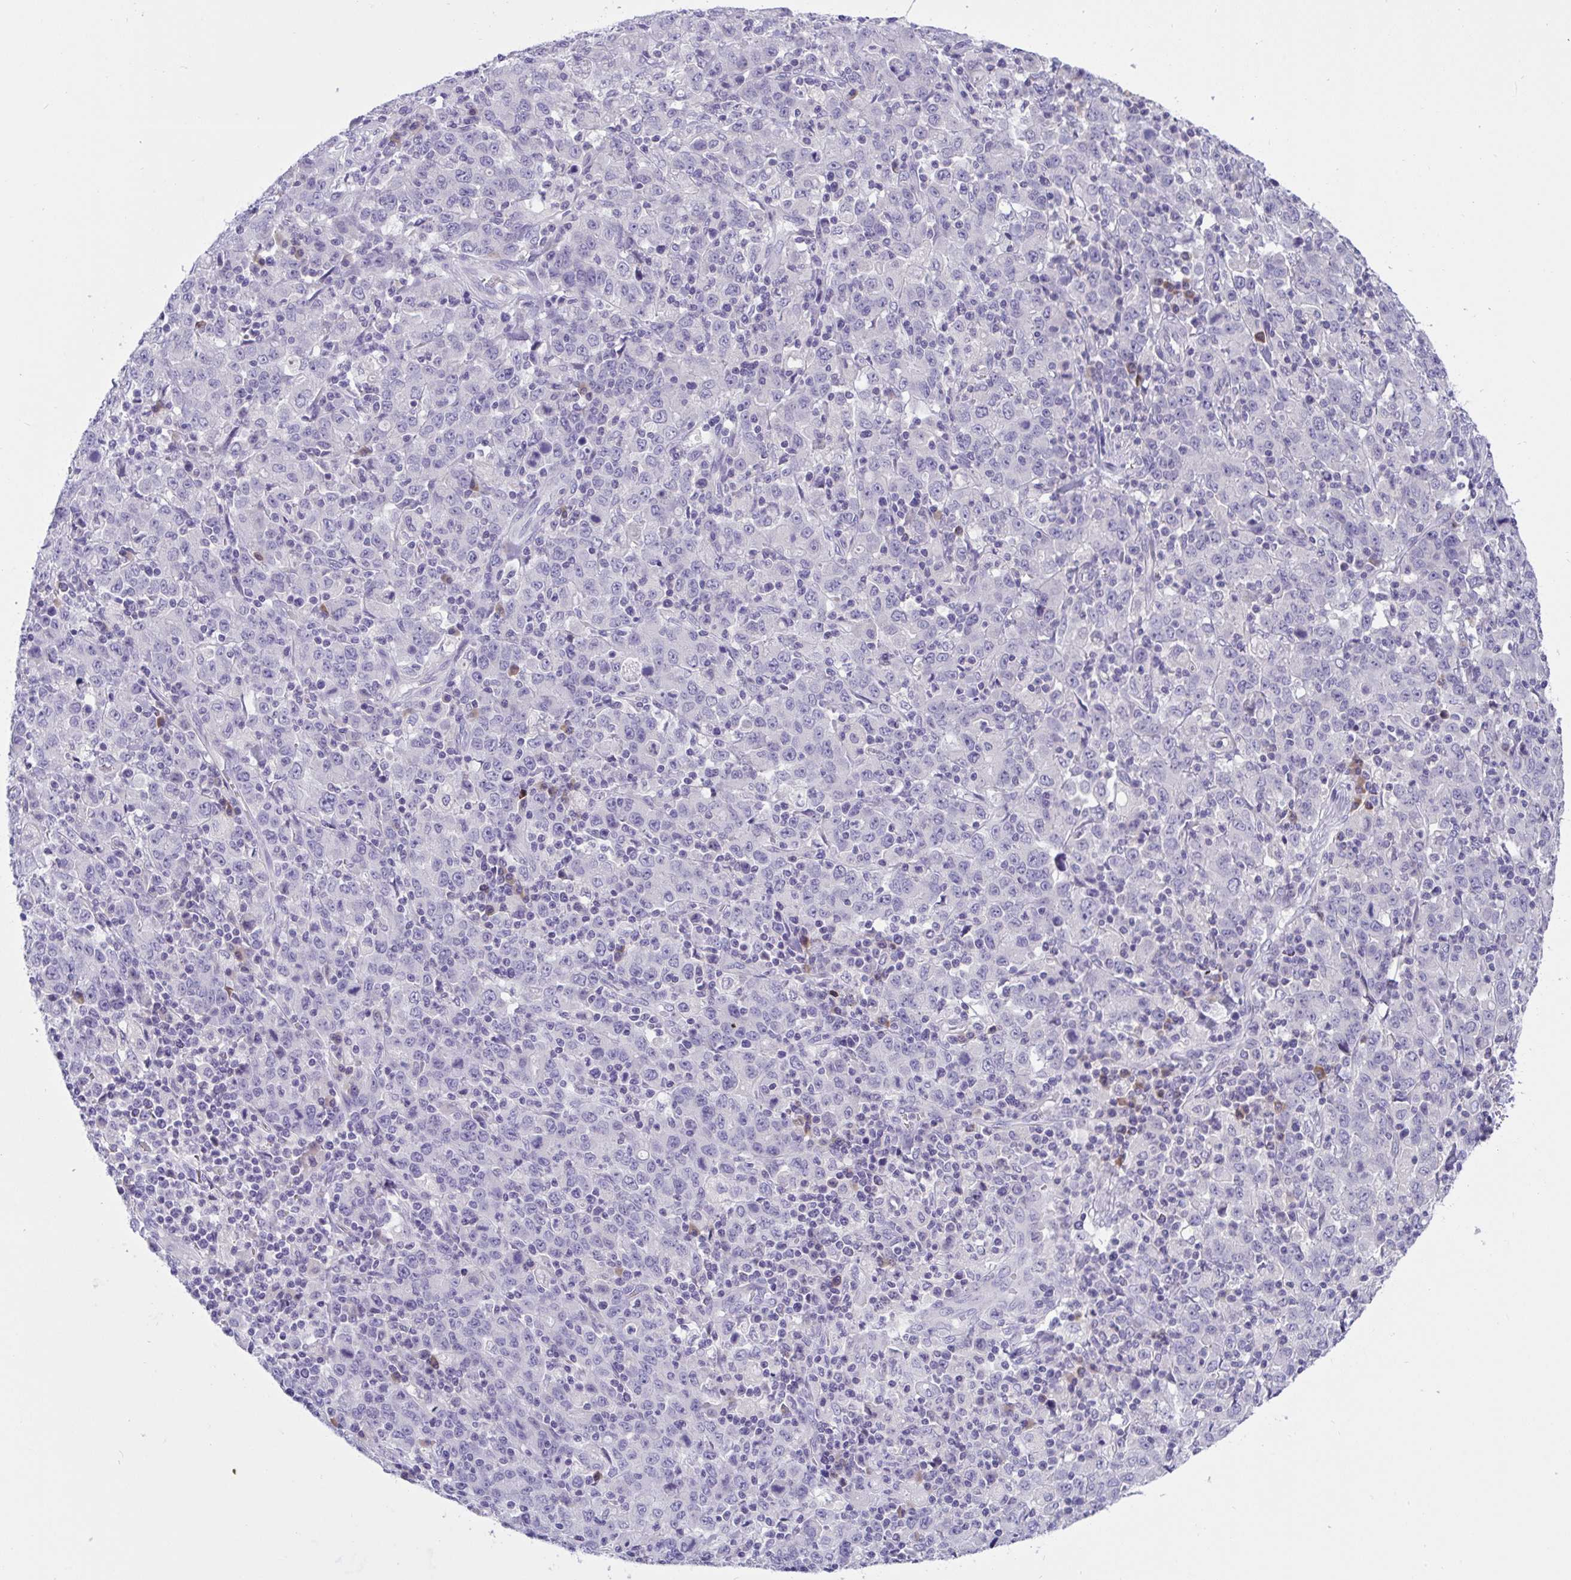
{"staining": {"intensity": "negative", "quantity": "none", "location": "none"}, "tissue": "stomach cancer", "cell_type": "Tumor cells", "image_type": "cancer", "snomed": [{"axis": "morphology", "description": "Adenocarcinoma, NOS"}, {"axis": "topography", "description": "Stomach, upper"}], "caption": "High power microscopy image of an immunohistochemistry image of stomach cancer, revealing no significant positivity in tumor cells.", "gene": "TMEM41A", "patient": {"sex": "male", "age": 69}}